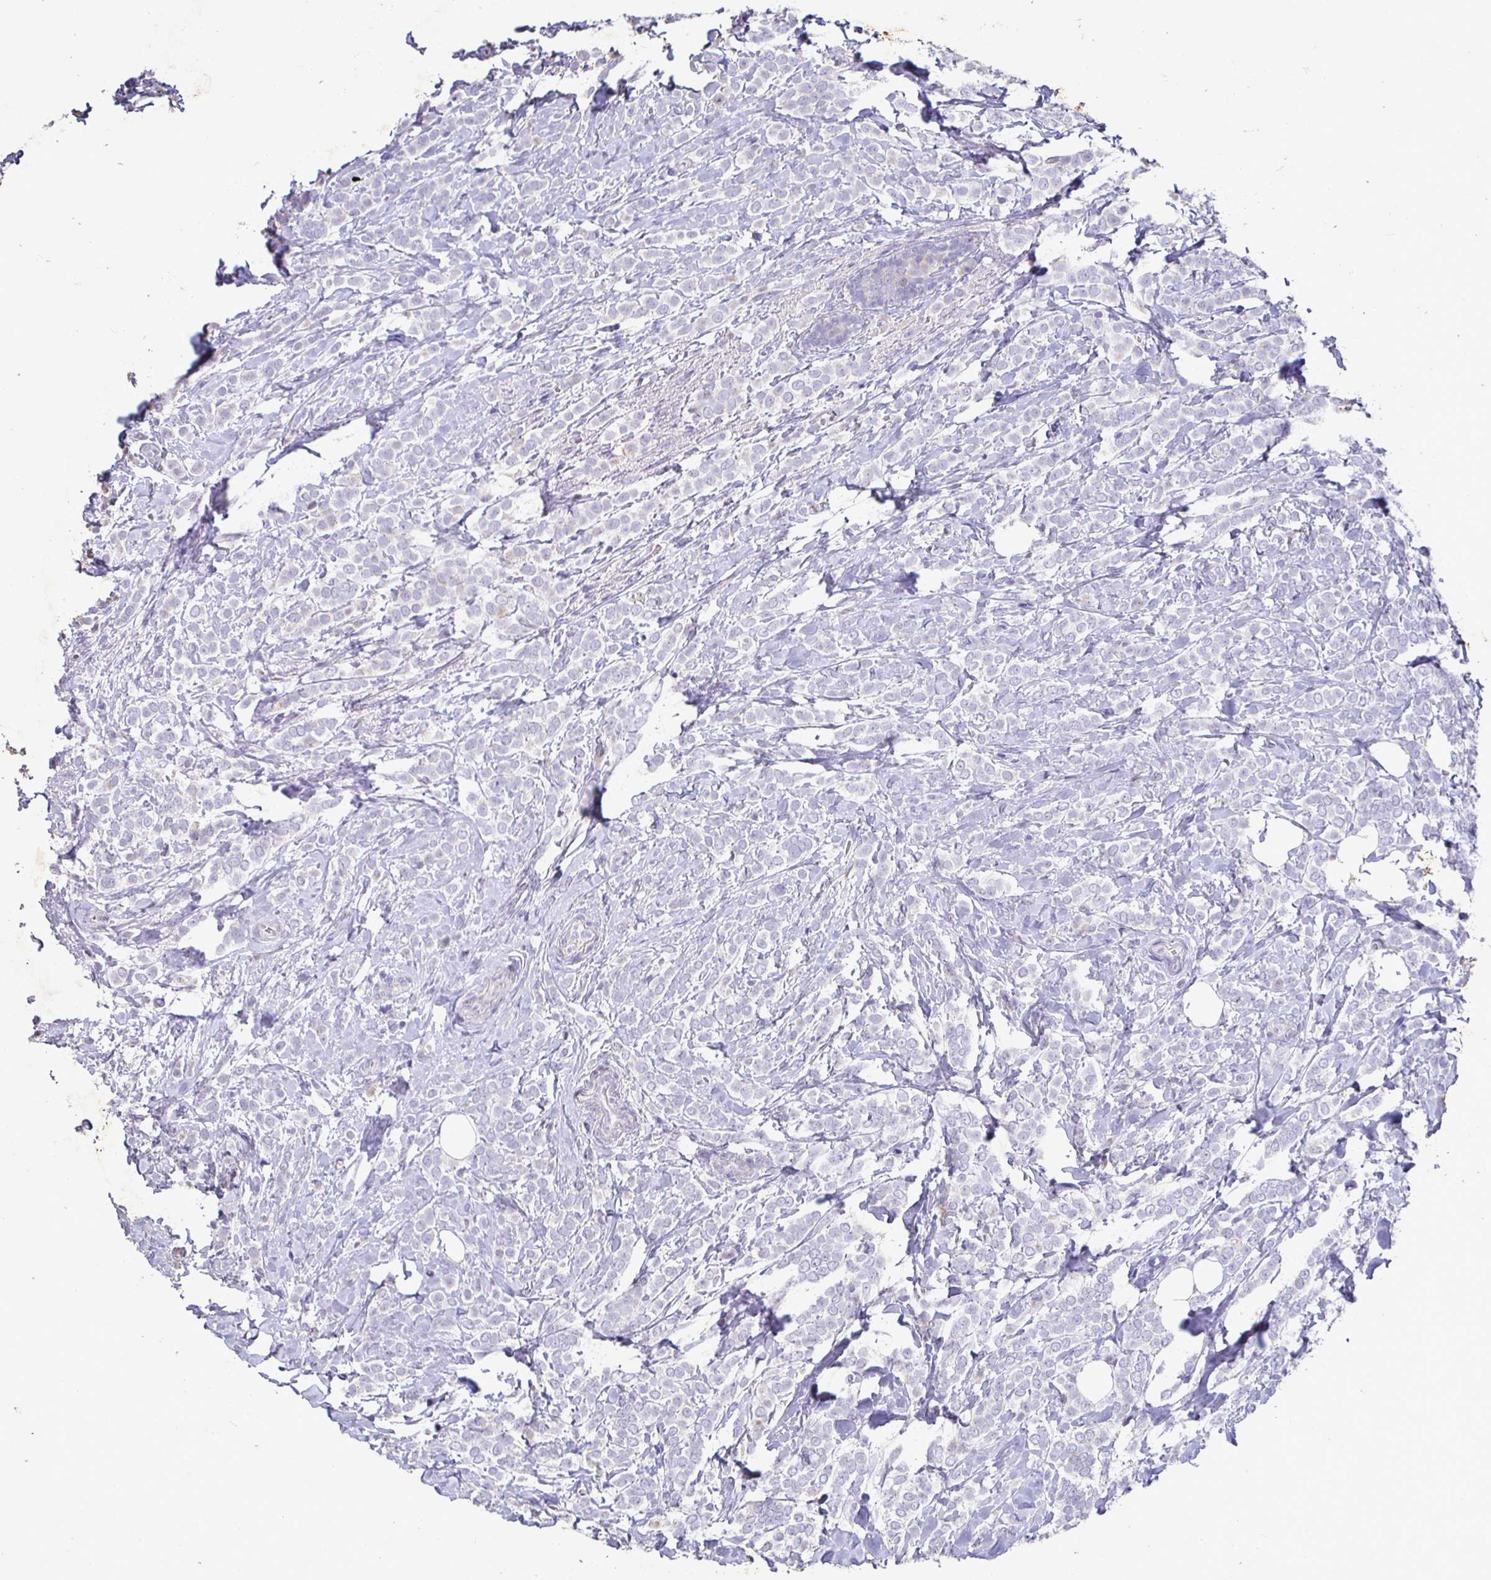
{"staining": {"intensity": "negative", "quantity": "none", "location": "none"}, "tissue": "breast cancer", "cell_type": "Tumor cells", "image_type": "cancer", "snomed": [{"axis": "morphology", "description": "Lobular carcinoma"}, {"axis": "topography", "description": "Breast"}], "caption": "Immunohistochemical staining of breast lobular carcinoma displays no significant staining in tumor cells.", "gene": "SHISA4", "patient": {"sex": "female", "age": 49}}